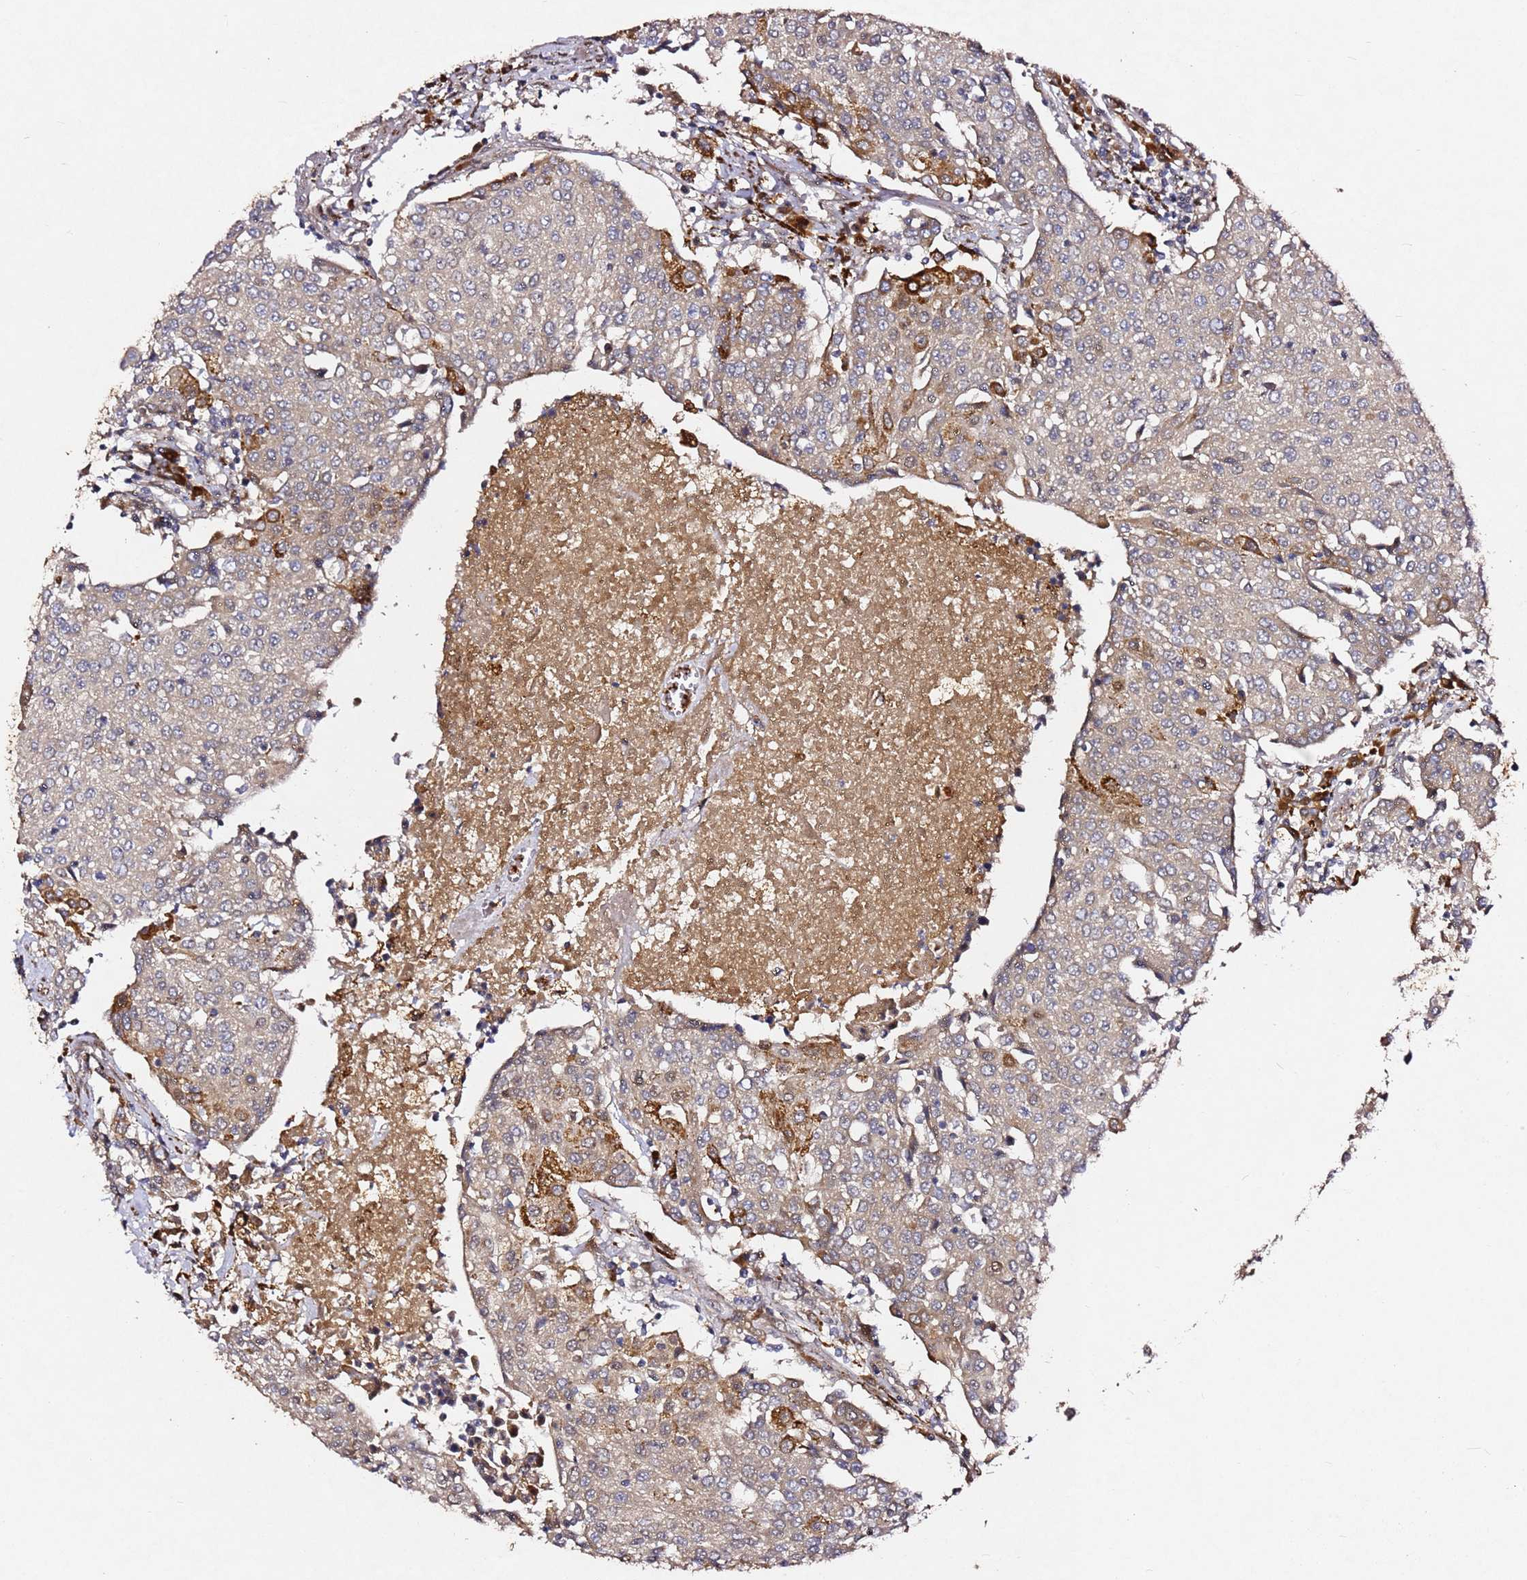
{"staining": {"intensity": "weak", "quantity": "<25%", "location": "cytoplasmic/membranous"}, "tissue": "urothelial cancer", "cell_type": "Tumor cells", "image_type": "cancer", "snomed": [{"axis": "morphology", "description": "Urothelial carcinoma, High grade"}, {"axis": "topography", "description": "Urinary bladder"}], "caption": "The photomicrograph reveals no significant staining in tumor cells of urothelial carcinoma (high-grade).", "gene": "ALG11", "patient": {"sex": "female", "age": 85}}